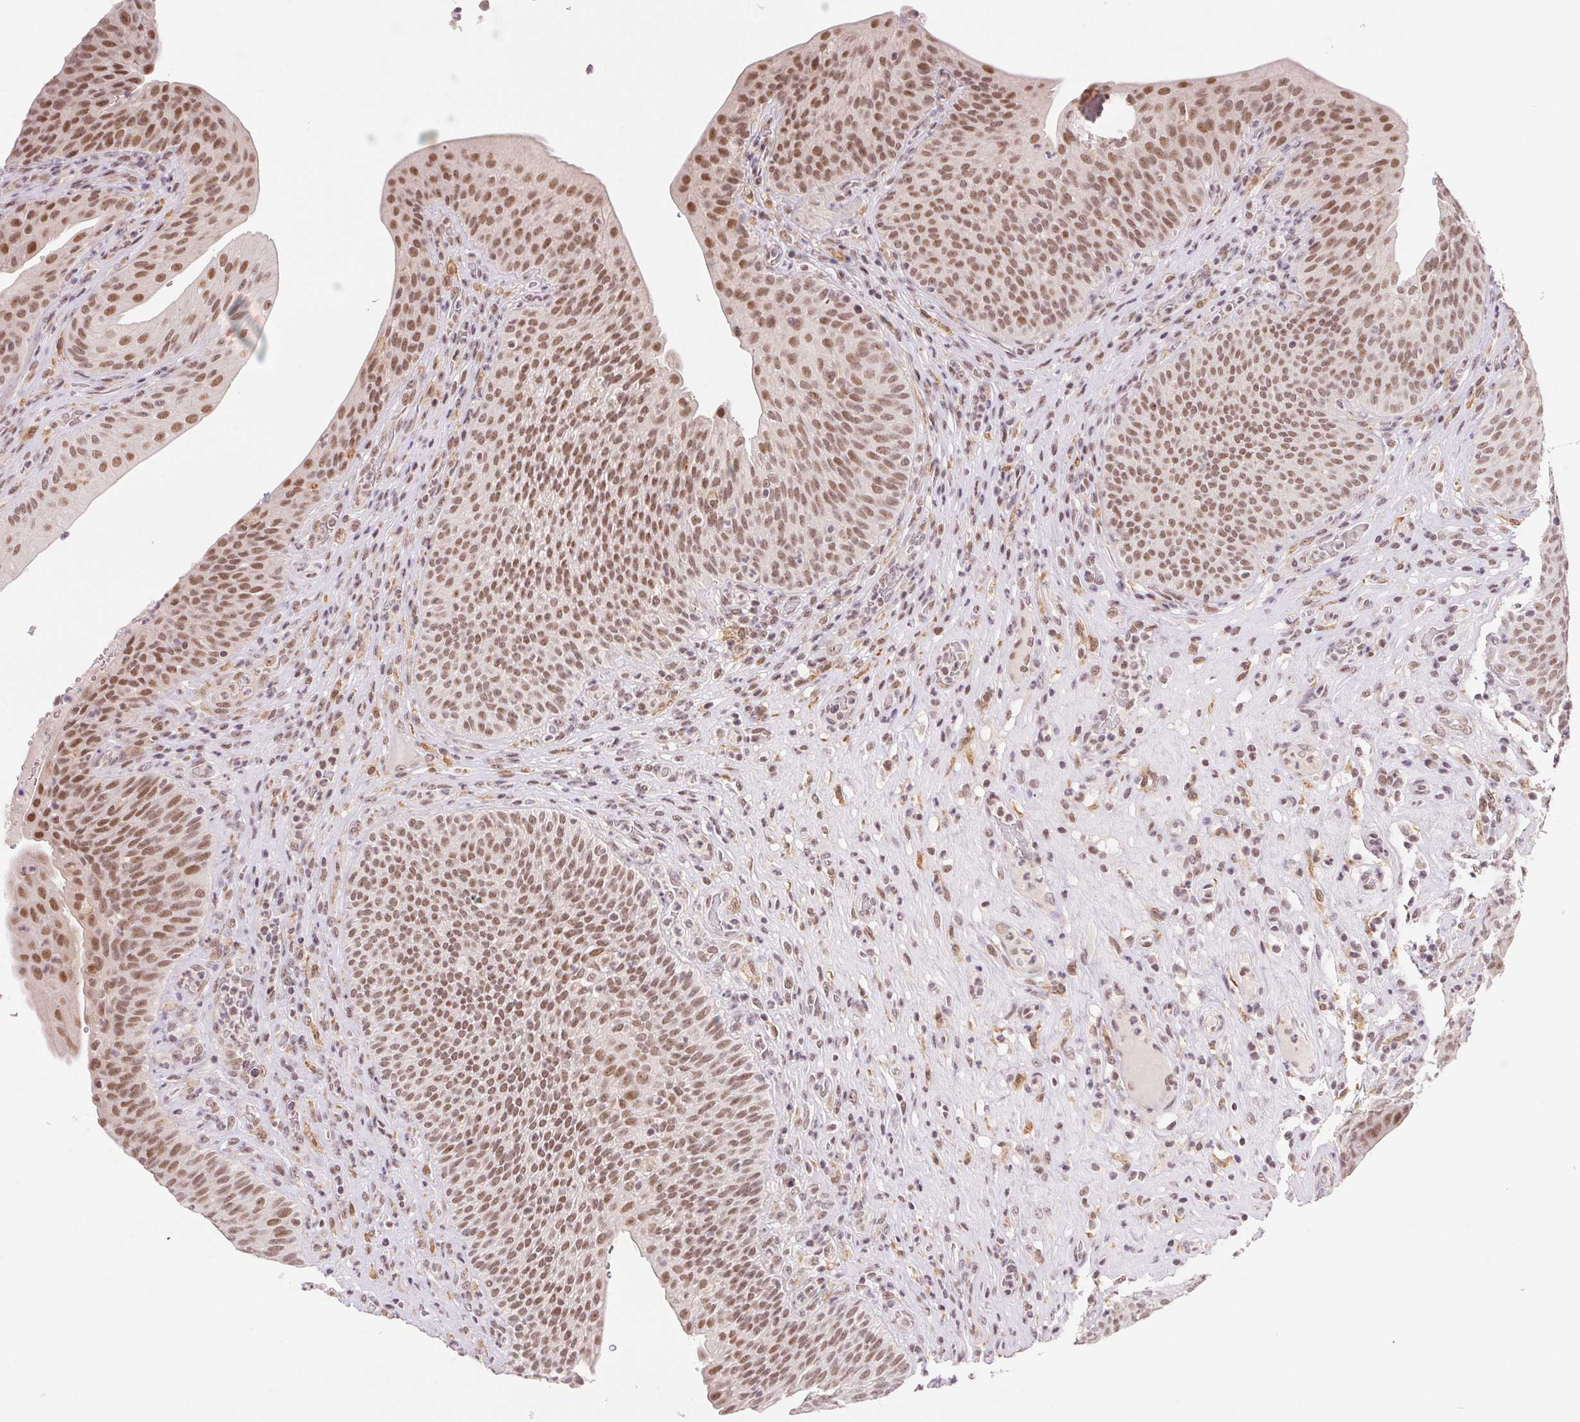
{"staining": {"intensity": "moderate", "quantity": ">75%", "location": "nuclear"}, "tissue": "urinary bladder", "cell_type": "Urothelial cells", "image_type": "normal", "snomed": [{"axis": "morphology", "description": "Normal tissue, NOS"}, {"axis": "topography", "description": "Urinary bladder"}, {"axis": "topography", "description": "Peripheral nerve tissue"}], "caption": "Moderate nuclear protein staining is seen in approximately >75% of urothelial cells in urinary bladder.", "gene": "PRPF18", "patient": {"sex": "male", "age": 66}}